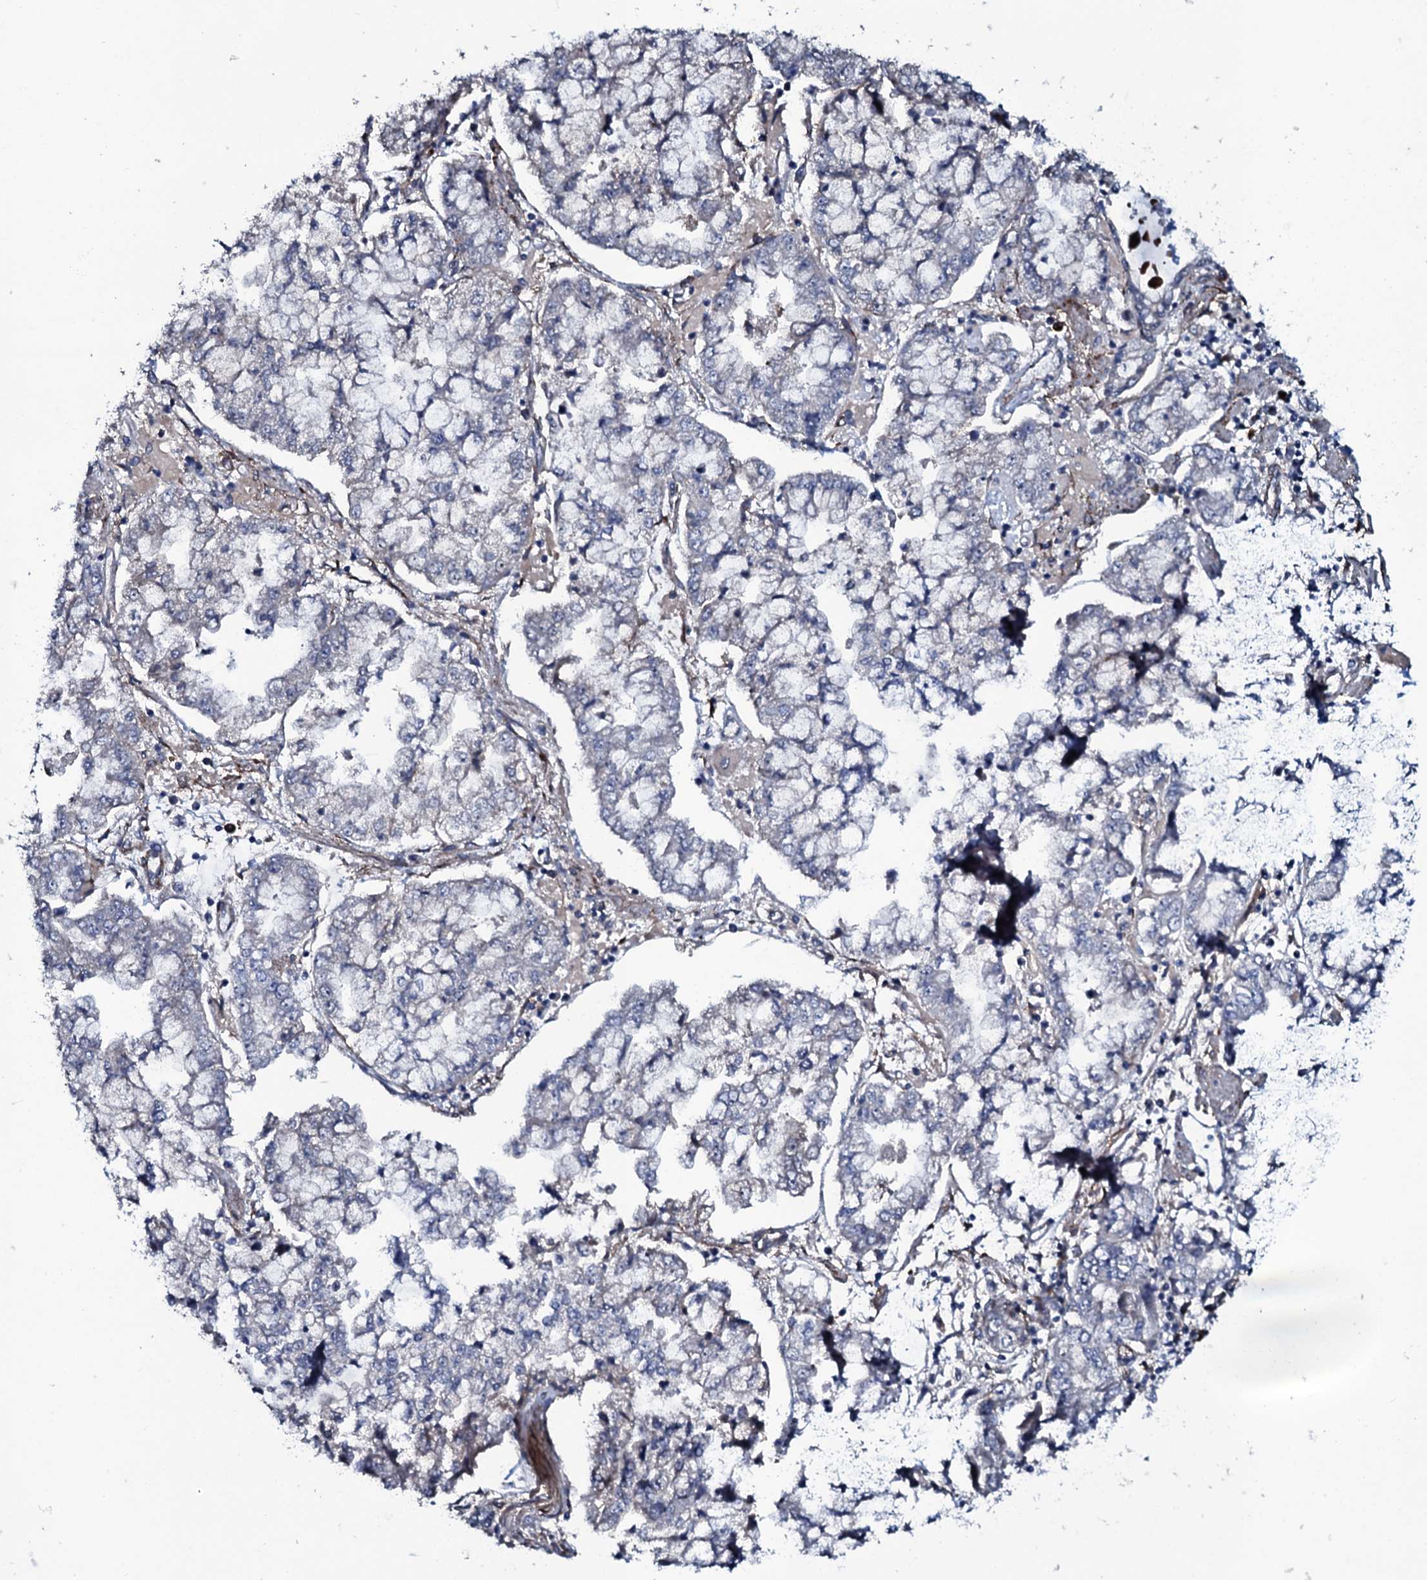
{"staining": {"intensity": "negative", "quantity": "none", "location": "none"}, "tissue": "stomach cancer", "cell_type": "Tumor cells", "image_type": "cancer", "snomed": [{"axis": "morphology", "description": "Adenocarcinoma, NOS"}, {"axis": "topography", "description": "Stomach"}], "caption": "A high-resolution image shows IHC staining of adenocarcinoma (stomach), which shows no significant positivity in tumor cells.", "gene": "IL12B", "patient": {"sex": "male", "age": 76}}